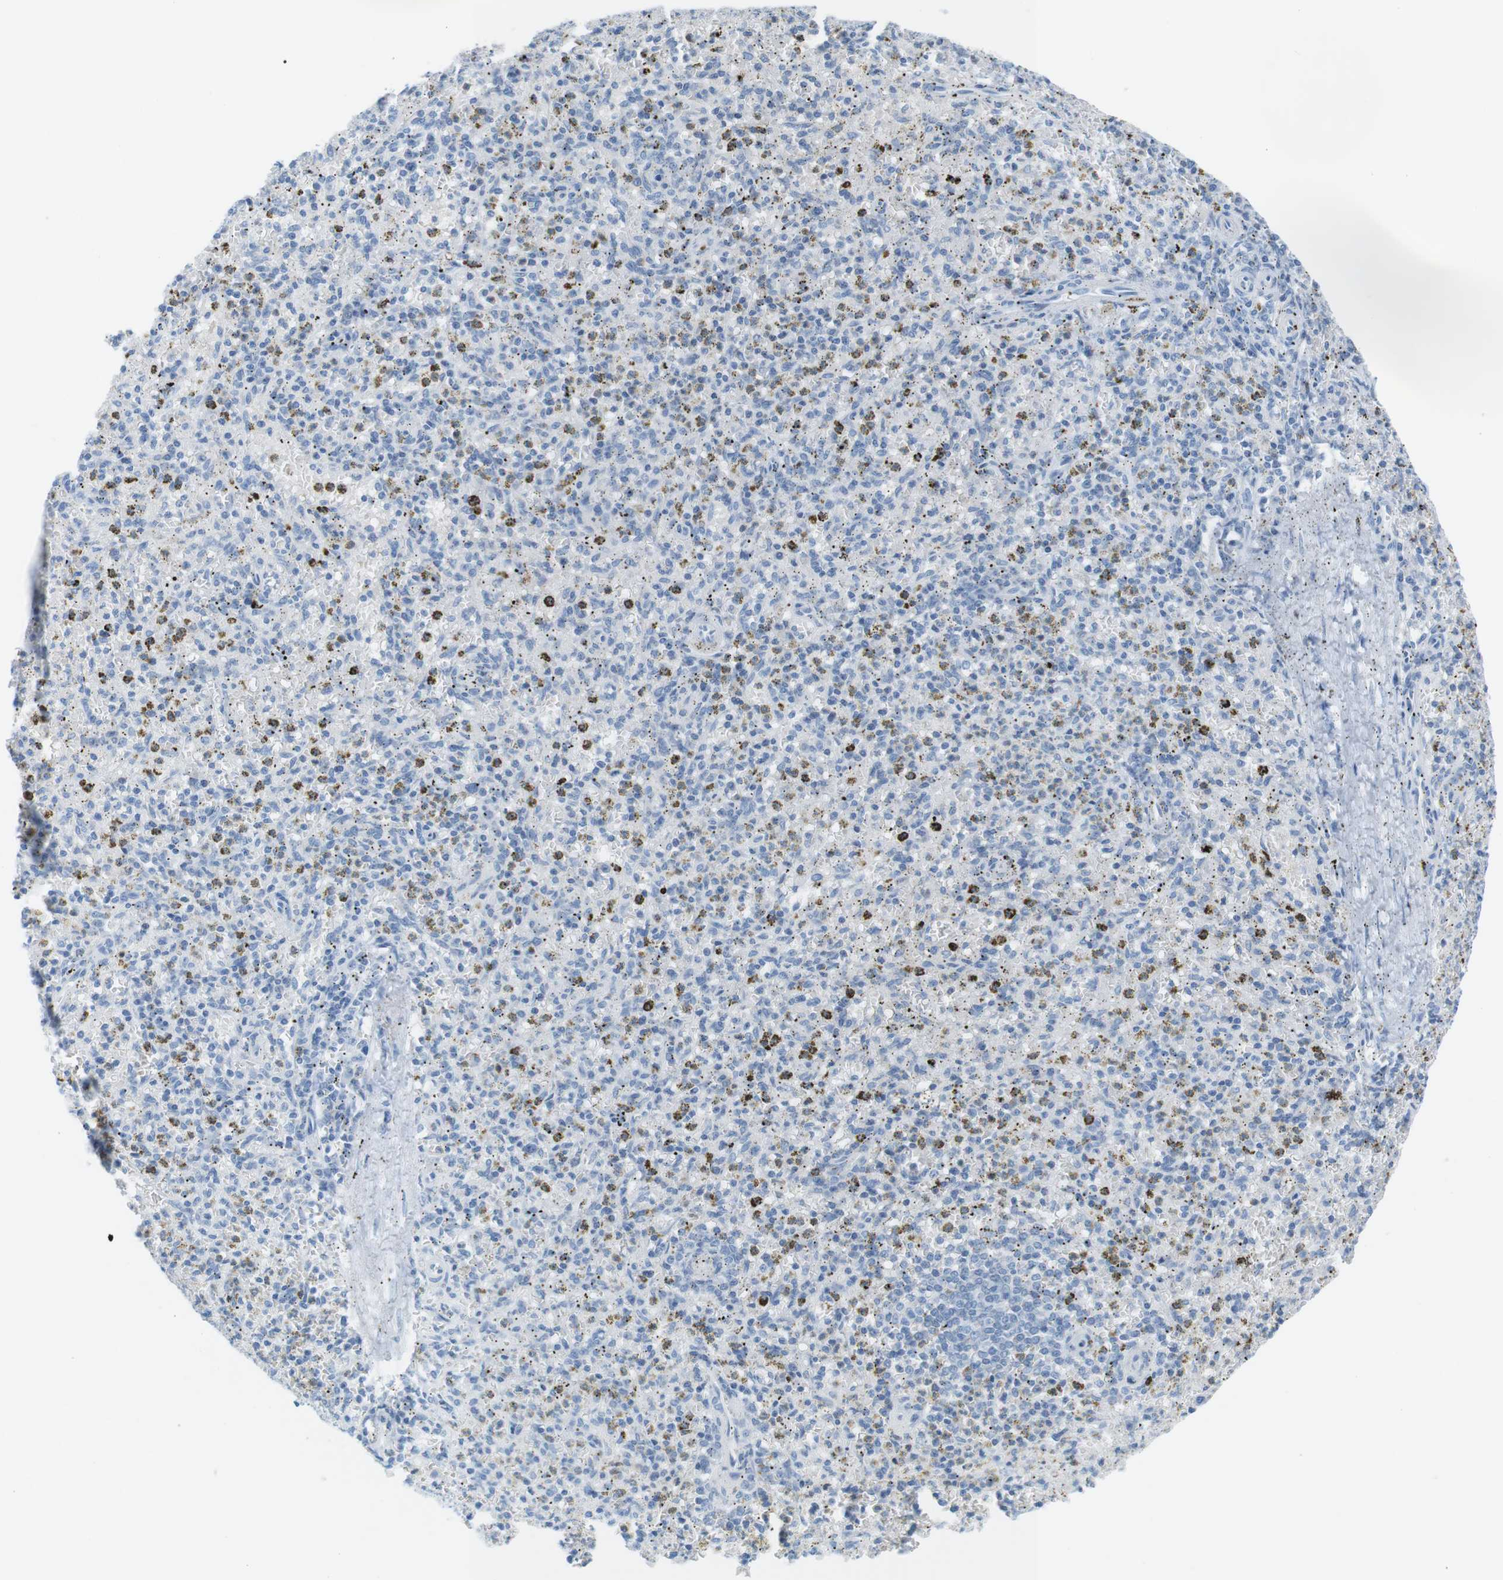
{"staining": {"intensity": "negative", "quantity": "none", "location": "none"}, "tissue": "spleen", "cell_type": "Cells in red pulp", "image_type": "normal", "snomed": [{"axis": "morphology", "description": "Normal tissue, NOS"}, {"axis": "topography", "description": "Spleen"}], "caption": "High power microscopy image of an IHC image of unremarkable spleen, revealing no significant staining in cells in red pulp.", "gene": "AZGP1", "patient": {"sex": "male", "age": 72}}